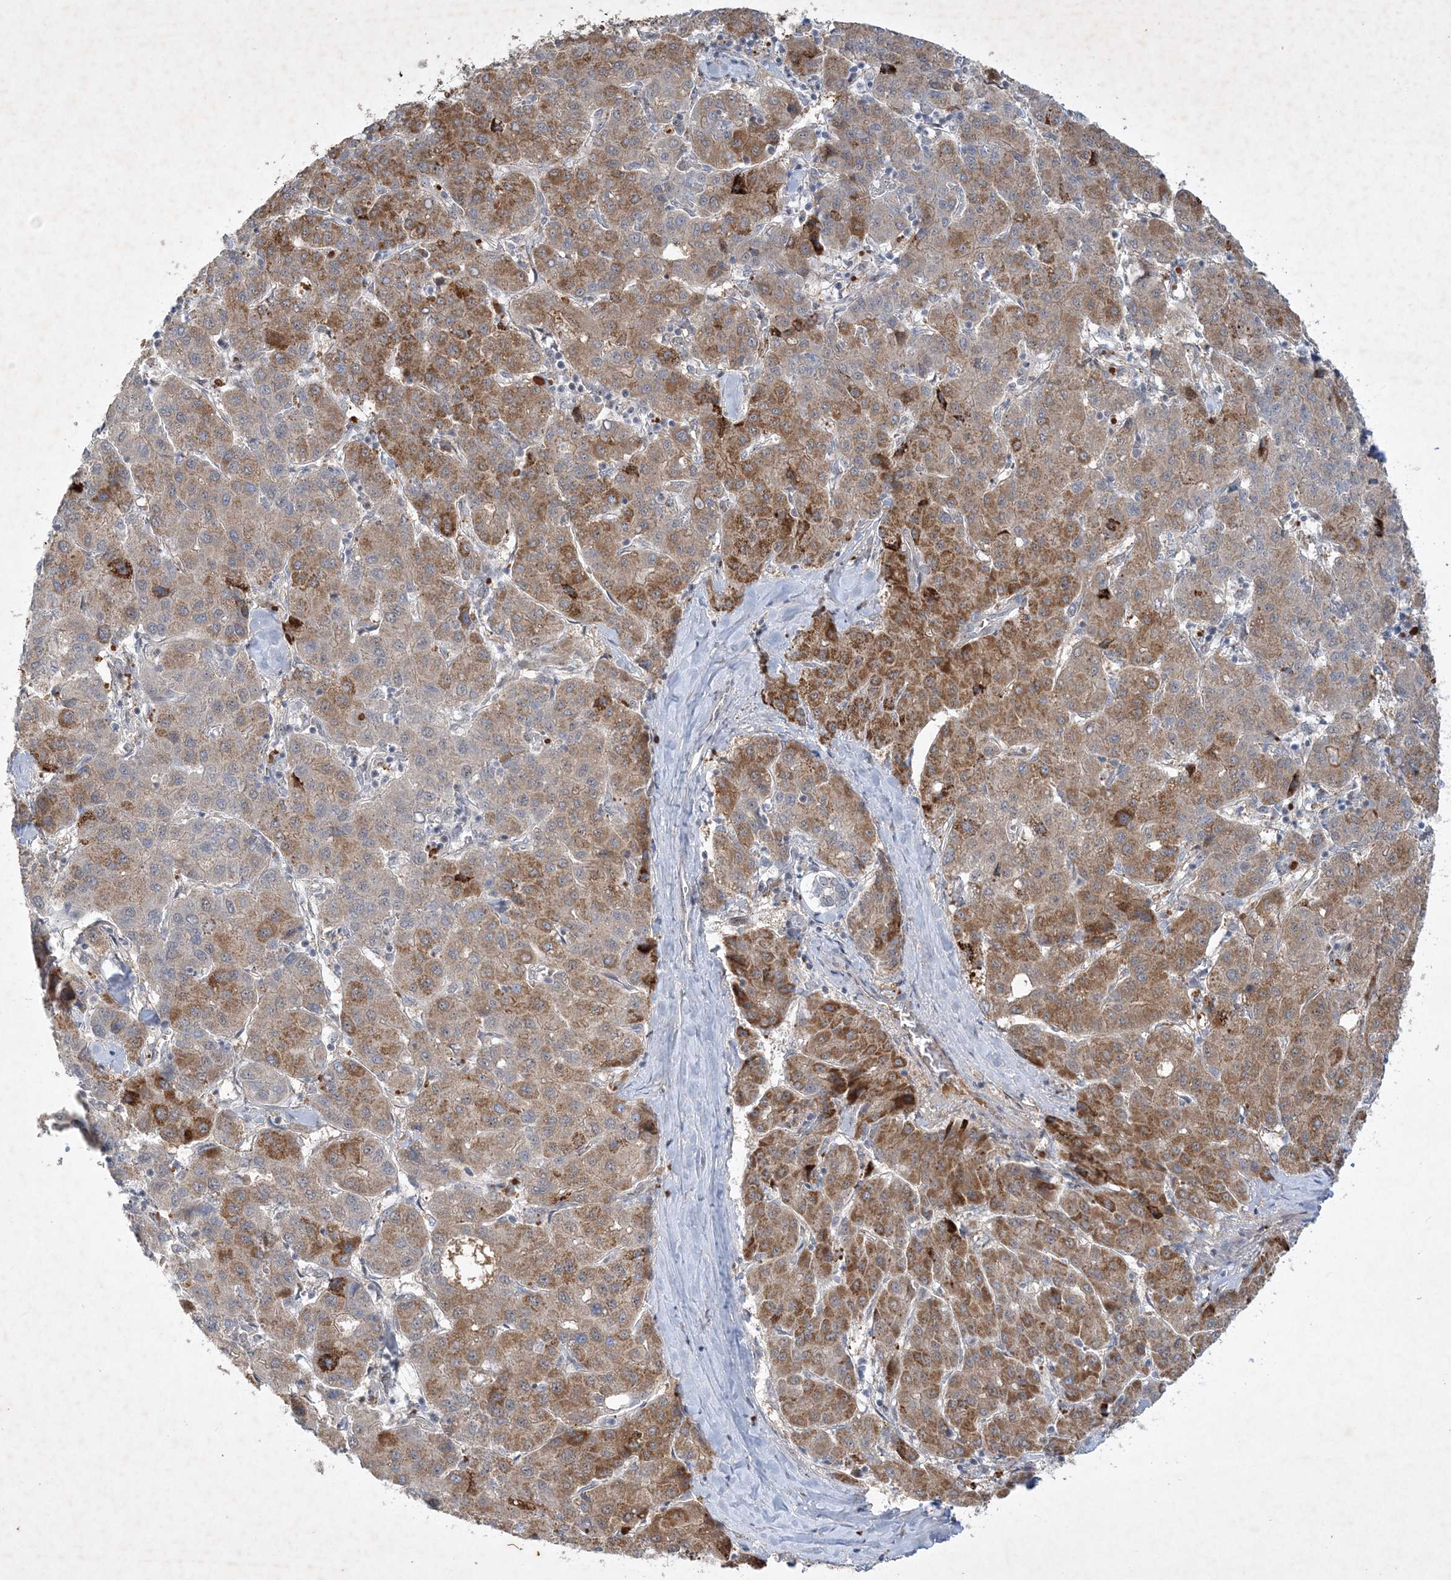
{"staining": {"intensity": "moderate", "quantity": ">75%", "location": "cytoplasmic/membranous,nuclear"}, "tissue": "liver cancer", "cell_type": "Tumor cells", "image_type": "cancer", "snomed": [{"axis": "morphology", "description": "Carcinoma, Hepatocellular, NOS"}, {"axis": "topography", "description": "Liver"}], "caption": "The immunohistochemical stain shows moderate cytoplasmic/membranous and nuclear staining in tumor cells of liver cancer (hepatocellular carcinoma) tissue.", "gene": "THG1L", "patient": {"sex": "male", "age": 65}}